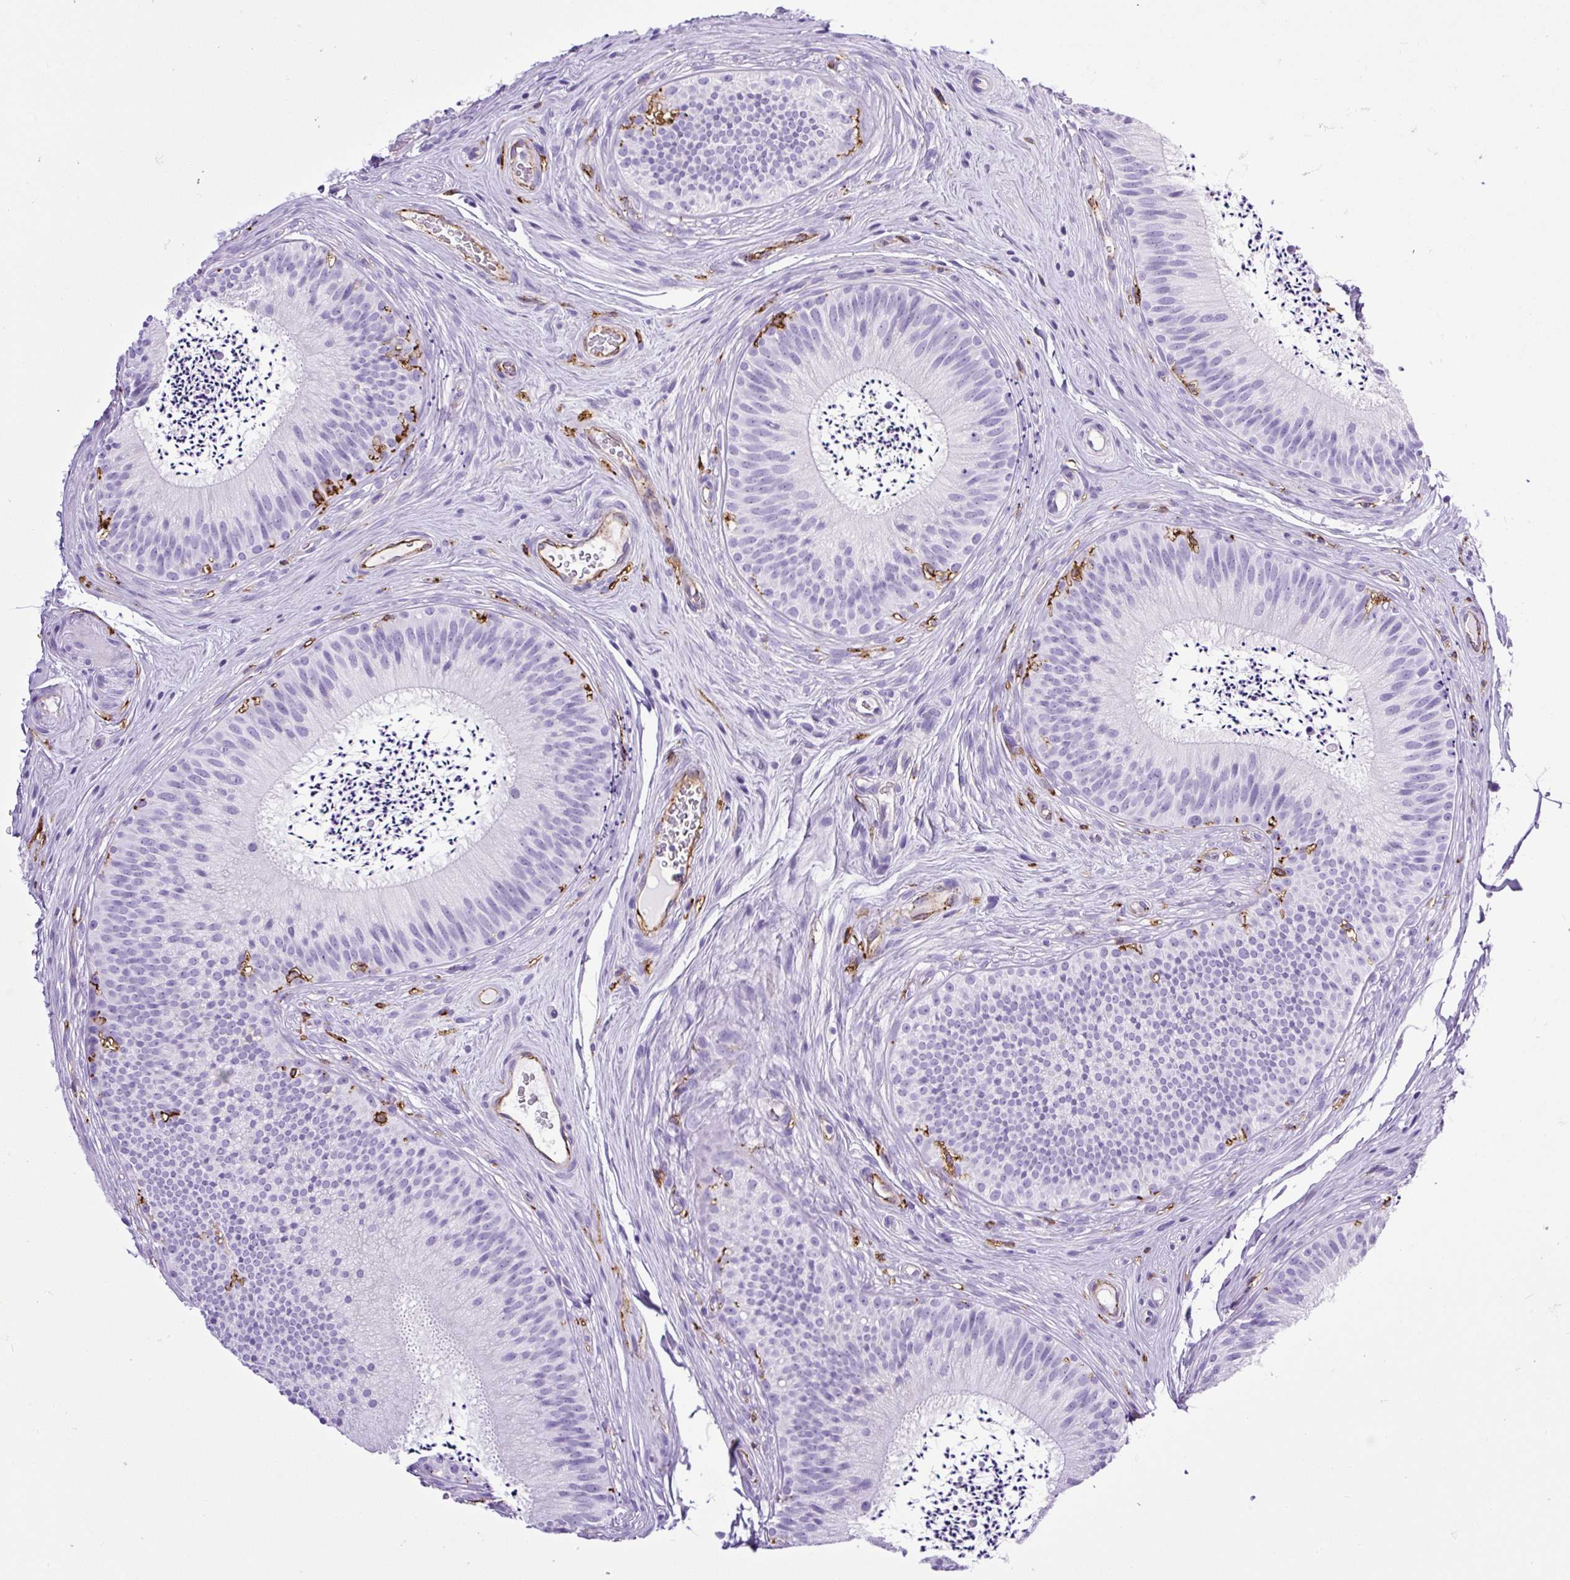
{"staining": {"intensity": "moderate", "quantity": "<25%", "location": "cytoplasmic/membranous"}, "tissue": "epididymis", "cell_type": "Glandular cells", "image_type": "normal", "snomed": [{"axis": "morphology", "description": "Normal tissue, NOS"}, {"axis": "topography", "description": "Epididymis"}], "caption": "Immunohistochemical staining of unremarkable human epididymis displays low levels of moderate cytoplasmic/membranous expression in about <25% of glandular cells. (Brightfield microscopy of DAB IHC at high magnification).", "gene": "HLA", "patient": {"sex": "male", "age": 24}}